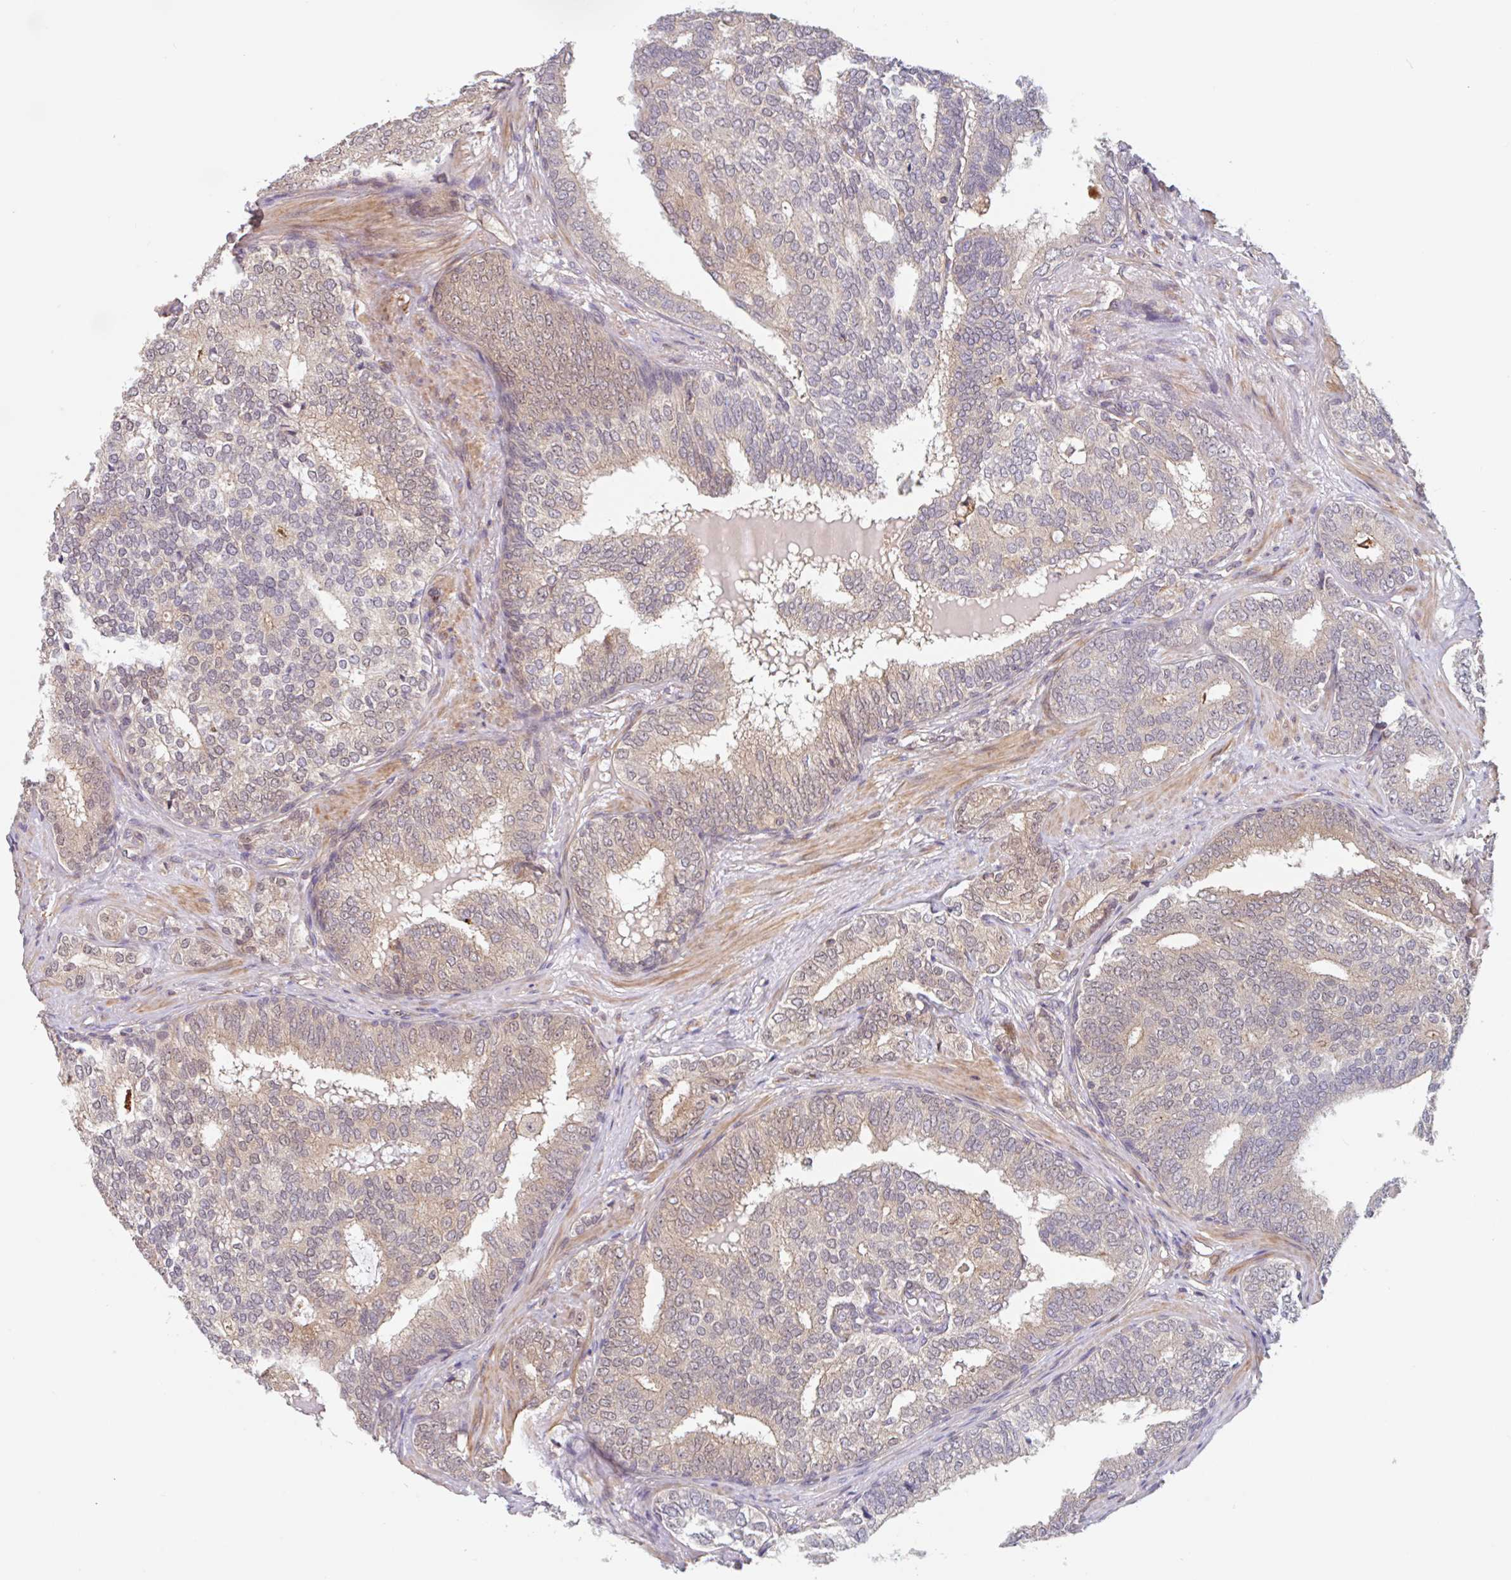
{"staining": {"intensity": "moderate", "quantity": "25%-75%", "location": "cytoplasmic/membranous,nuclear"}, "tissue": "prostate cancer", "cell_type": "Tumor cells", "image_type": "cancer", "snomed": [{"axis": "morphology", "description": "Adenocarcinoma, High grade"}, {"axis": "topography", "description": "Prostate"}], "caption": "Protein analysis of prostate cancer (high-grade adenocarcinoma) tissue reveals moderate cytoplasmic/membranous and nuclear positivity in approximately 25%-75% of tumor cells. (Stains: DAB (3,3'-diaminobenzidine) in brown, nuclei in blue, Microscopy: brightfield microscopy at high magnification).", "gene": "NUB1", "patient": {"sex": "male", "age": 72}}